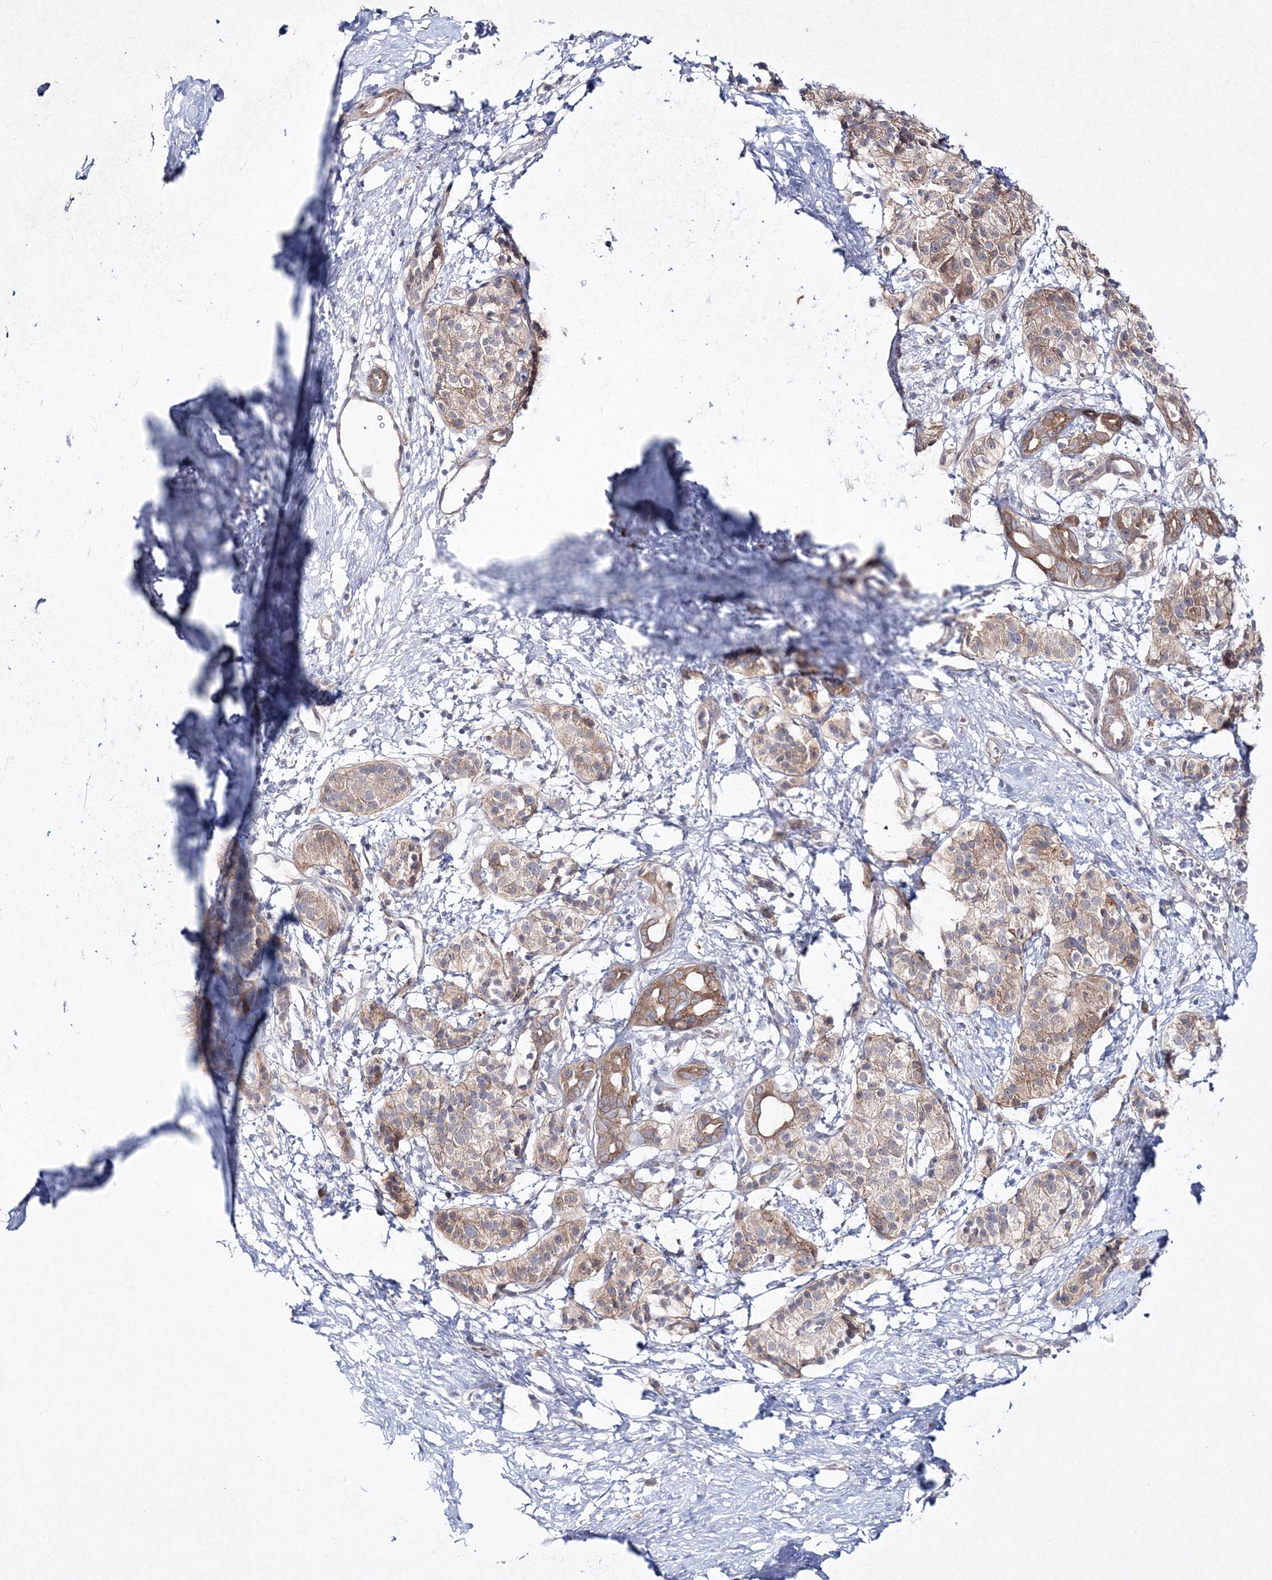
{"staining": {"intensity": "moderate", "quantity": ">75%", "location": "cytoplasmic/membranous"}, "tissue": "pancreatic cancer", "cell_type": "Tumor cells", "image_type": "cancer", "snomed": [{"axis": "morphology", "description": "Adenocarcinoma, NOS"}, {"axis": "topography", "description": "Pancreas"}], "caption": "This histopathology image shows immunohistochemistry staining of pancreatic adenocarcinoma, with medium moderate cytoplasmic/membranous staining in approximately >75% of tumor cells.", "gene": "IPMK", "patient": {"sex": "male", "age": 50}}